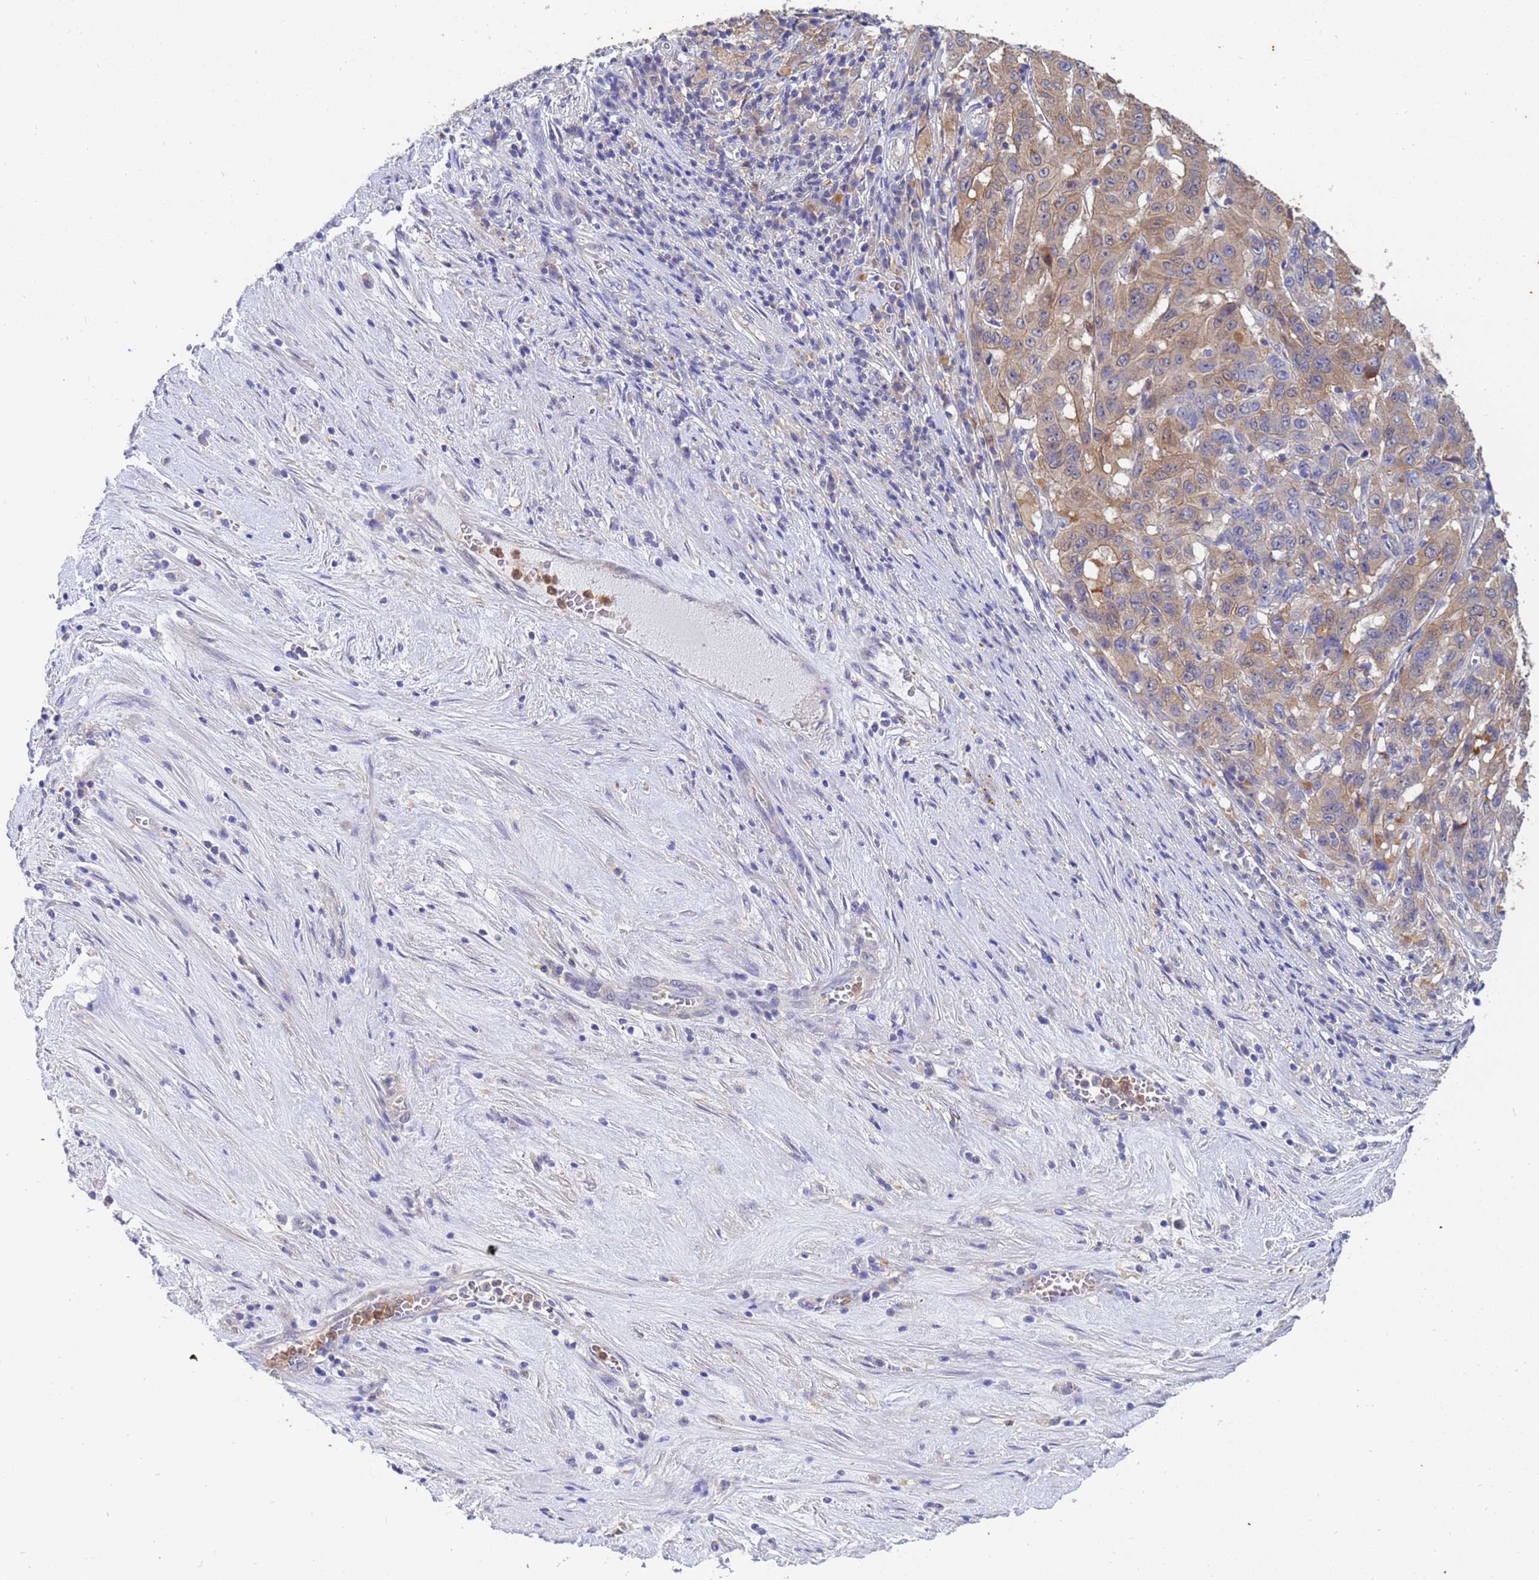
{"staining": {"intensity": "moderate", "quantity": ">75%", "location": "cytoplasmic/membranous"}, "tissue": "pancreatic cancer", "cell_type": "Tumor cells", "image_type": "cancer", "snomed": [{"axis": "morphology", "description": "Adenocarcinoma, NOS"}, {"axis": "topography", "description": "Pancreas"}], "caption": "Moderate cytoplasmic/membranous protein positivity is present in about >75% of tumor cells in pancreatic adenocarcinoma.", "gene": "TTLL11", "patient": {"sex": "male", "age": 63}}